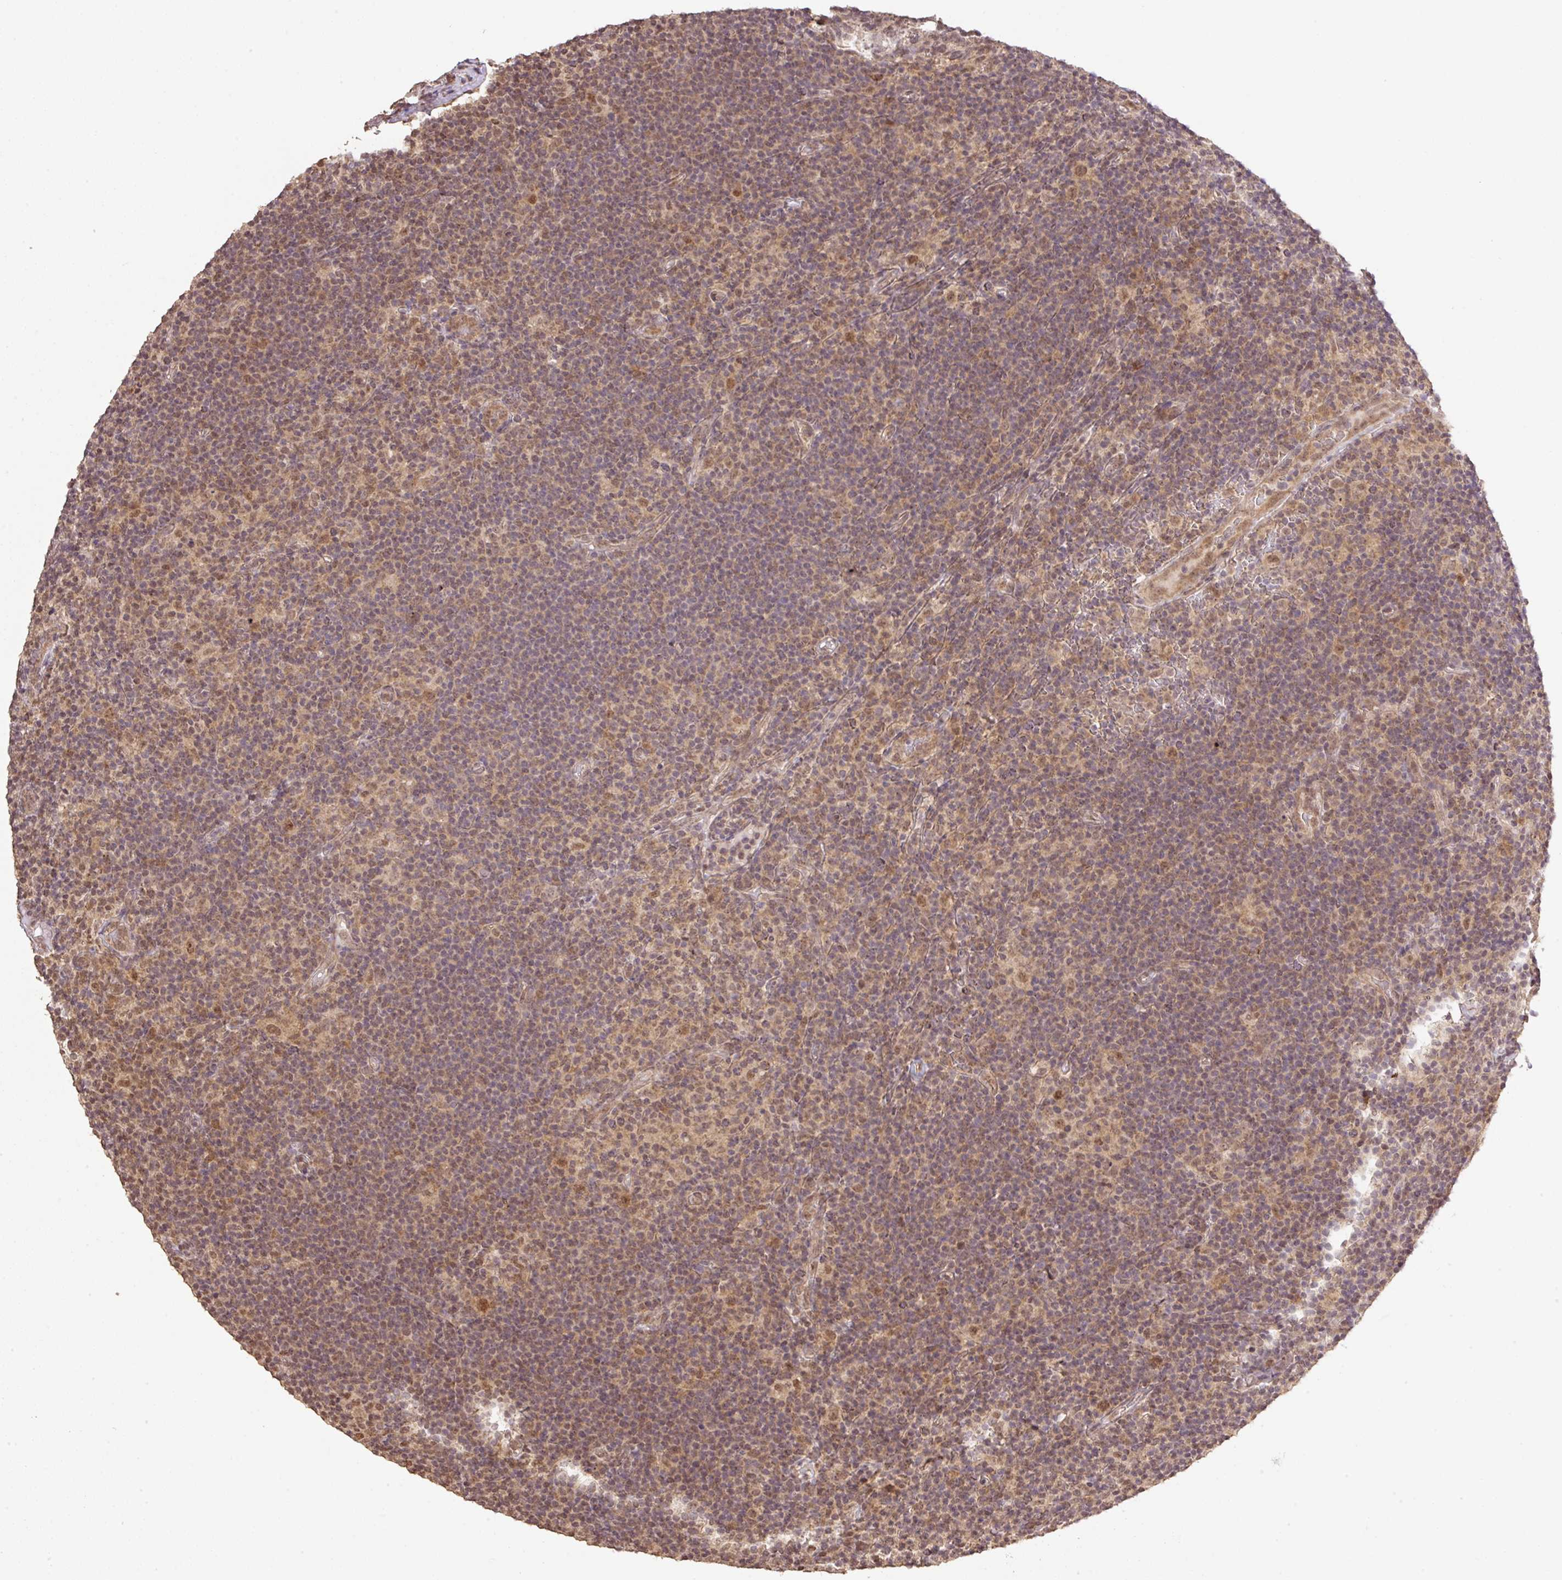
{"staining": {"intensity": "moderate", "quantity": ">75%", "location": "cytoplasmic/membranous,nuclear"}, "tissue": "lymphoma", "cell_type": "Tumor cells", "image_type": "cancer", "snomed": [{"axis": "morphology", "description": "Hodgkin's disease, NOS"}, {"axis": "topography", "description": "Lymph node"}], "caption": "Protein staining of lymphoma tissue shows moderate cytoplasmic/membranous and nuclear expression in approximately >75% of tumor cells.", "gene": "VPS25", "patient": {"sex": "female", "age": 57}}